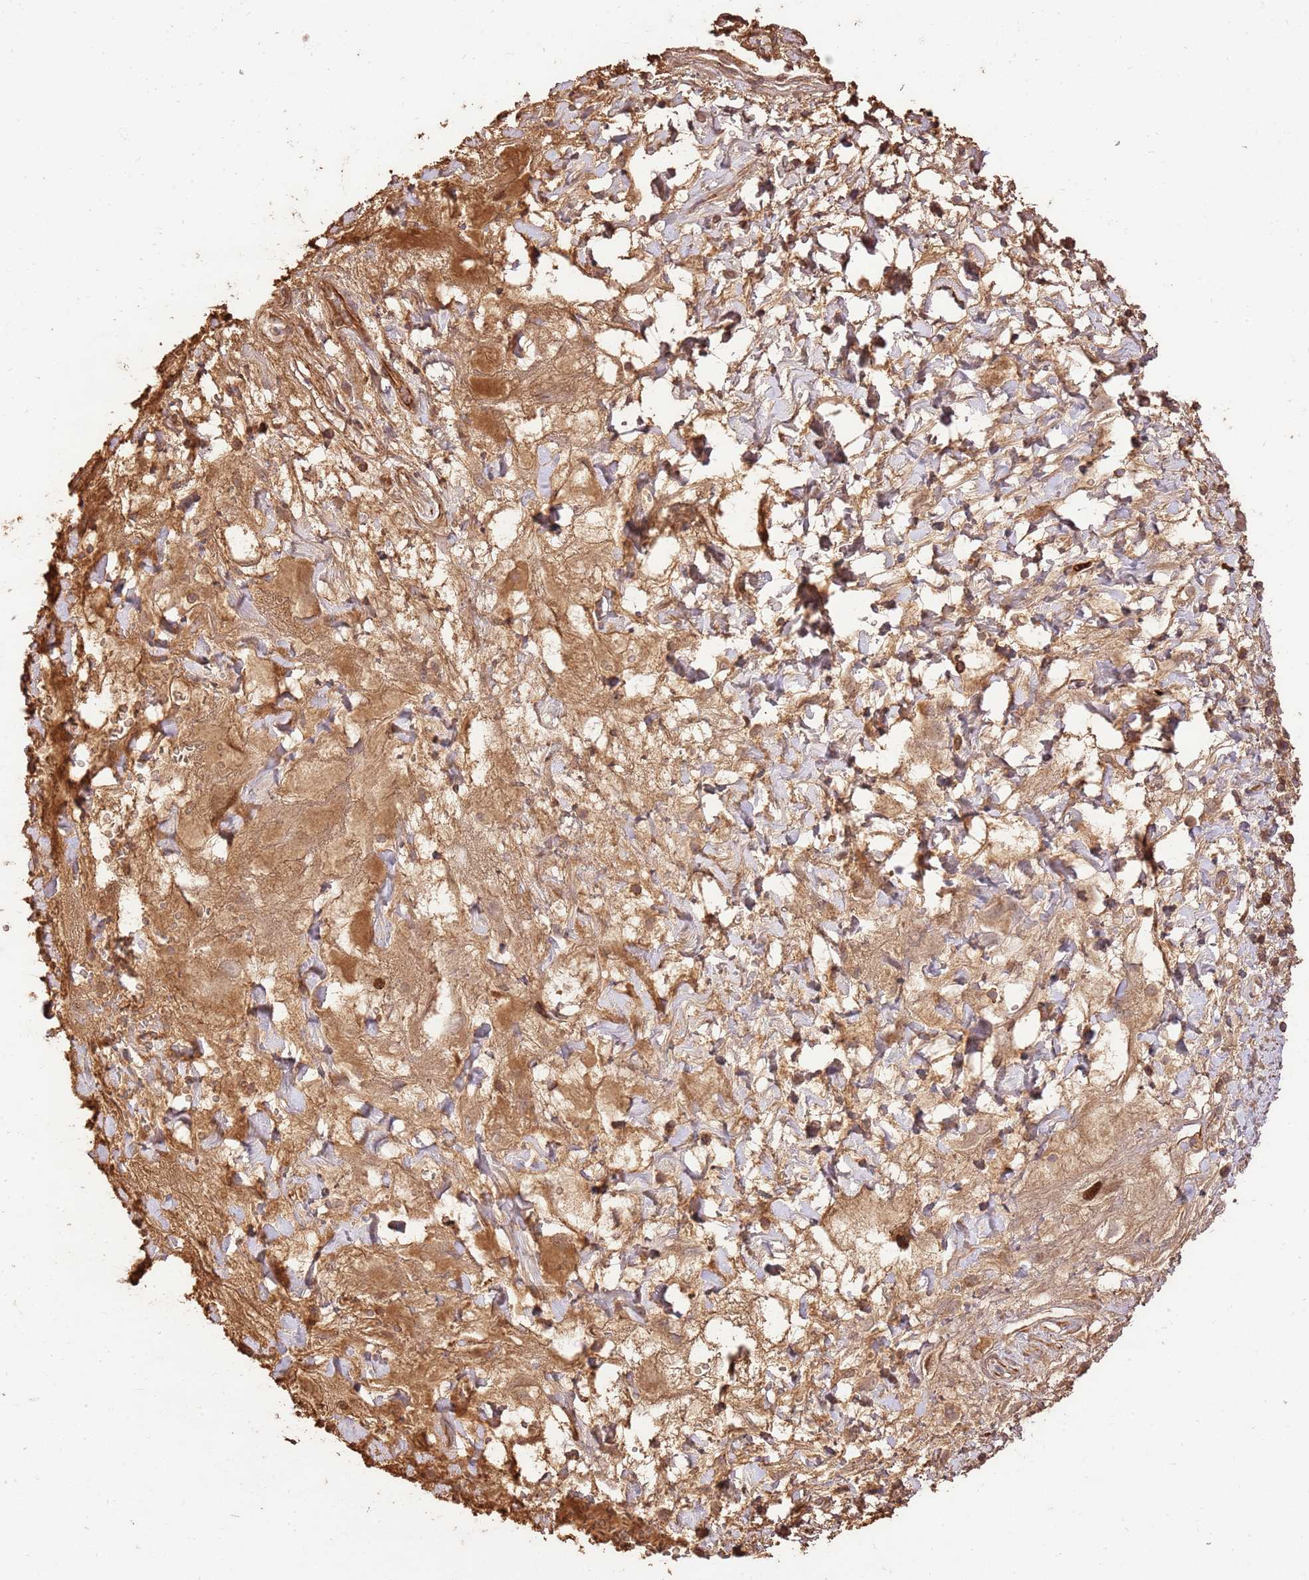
{"staining": {"intensity": "moderate", "quantity": ">75%", "location": "cytoplasmic/membranous"}, "tissue": "pancreatic cancer", "cell_type": "Tumor cells", "image_type": "cancer", "snomed": [{"axis": "morphology", "description": "Adenocarcinoma, NOS"}, {"axis": "topography", "description": "Pancreas"}], "caption": "Pancreatic cancer (adenocarcinoma) was stained to show a protein in brown. There is medium levels of moderate cytoplasmic/membranous positivity in approximately >75% of tumor cells.", "gene": "KATNAL2", "patient": {"sex": "male", "age": 68}}